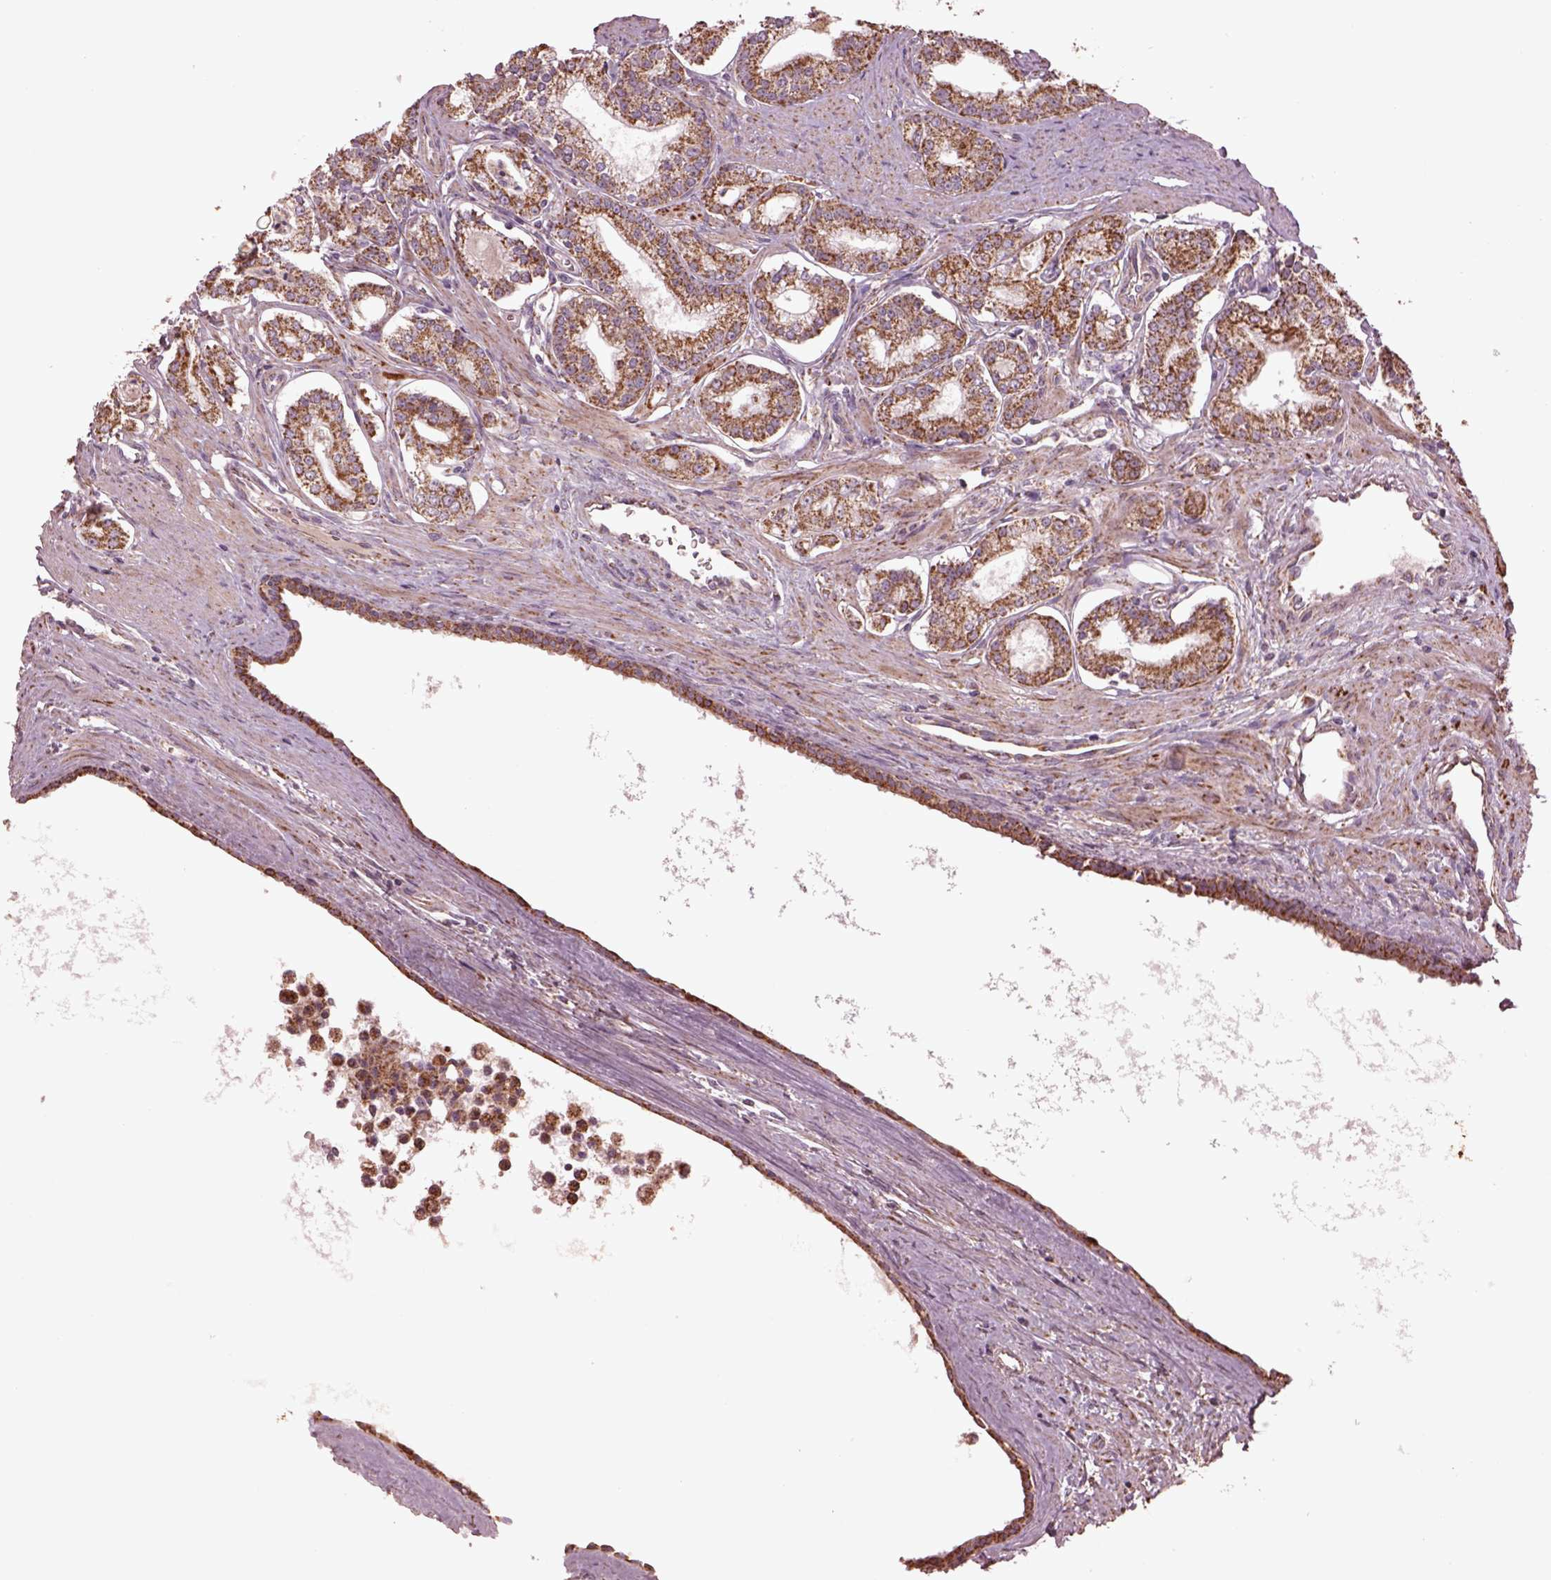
{"staining": {"intensity": "weak", "quantity": ">75%", "location": "cytoplasmic/membranous"}, "tissue": "prostate cancer", "cell_type": "Tumor cells", "image_type": "cancer", "snomed": [{"axis": "morphology", "description": "Adenocarcinoma, NOS"}, {"axis": "topography", "description": "Prostate"}], "caption": "An immunohistochemistry photomicrograph of neoplastic tissue is shown. Protein staining in brown shows weak cytoplasmic/membranous positivity in prostate cancer within tumor cells.", "gene": "TMEM254", "patient": {"sex": "male", "age": 71}}